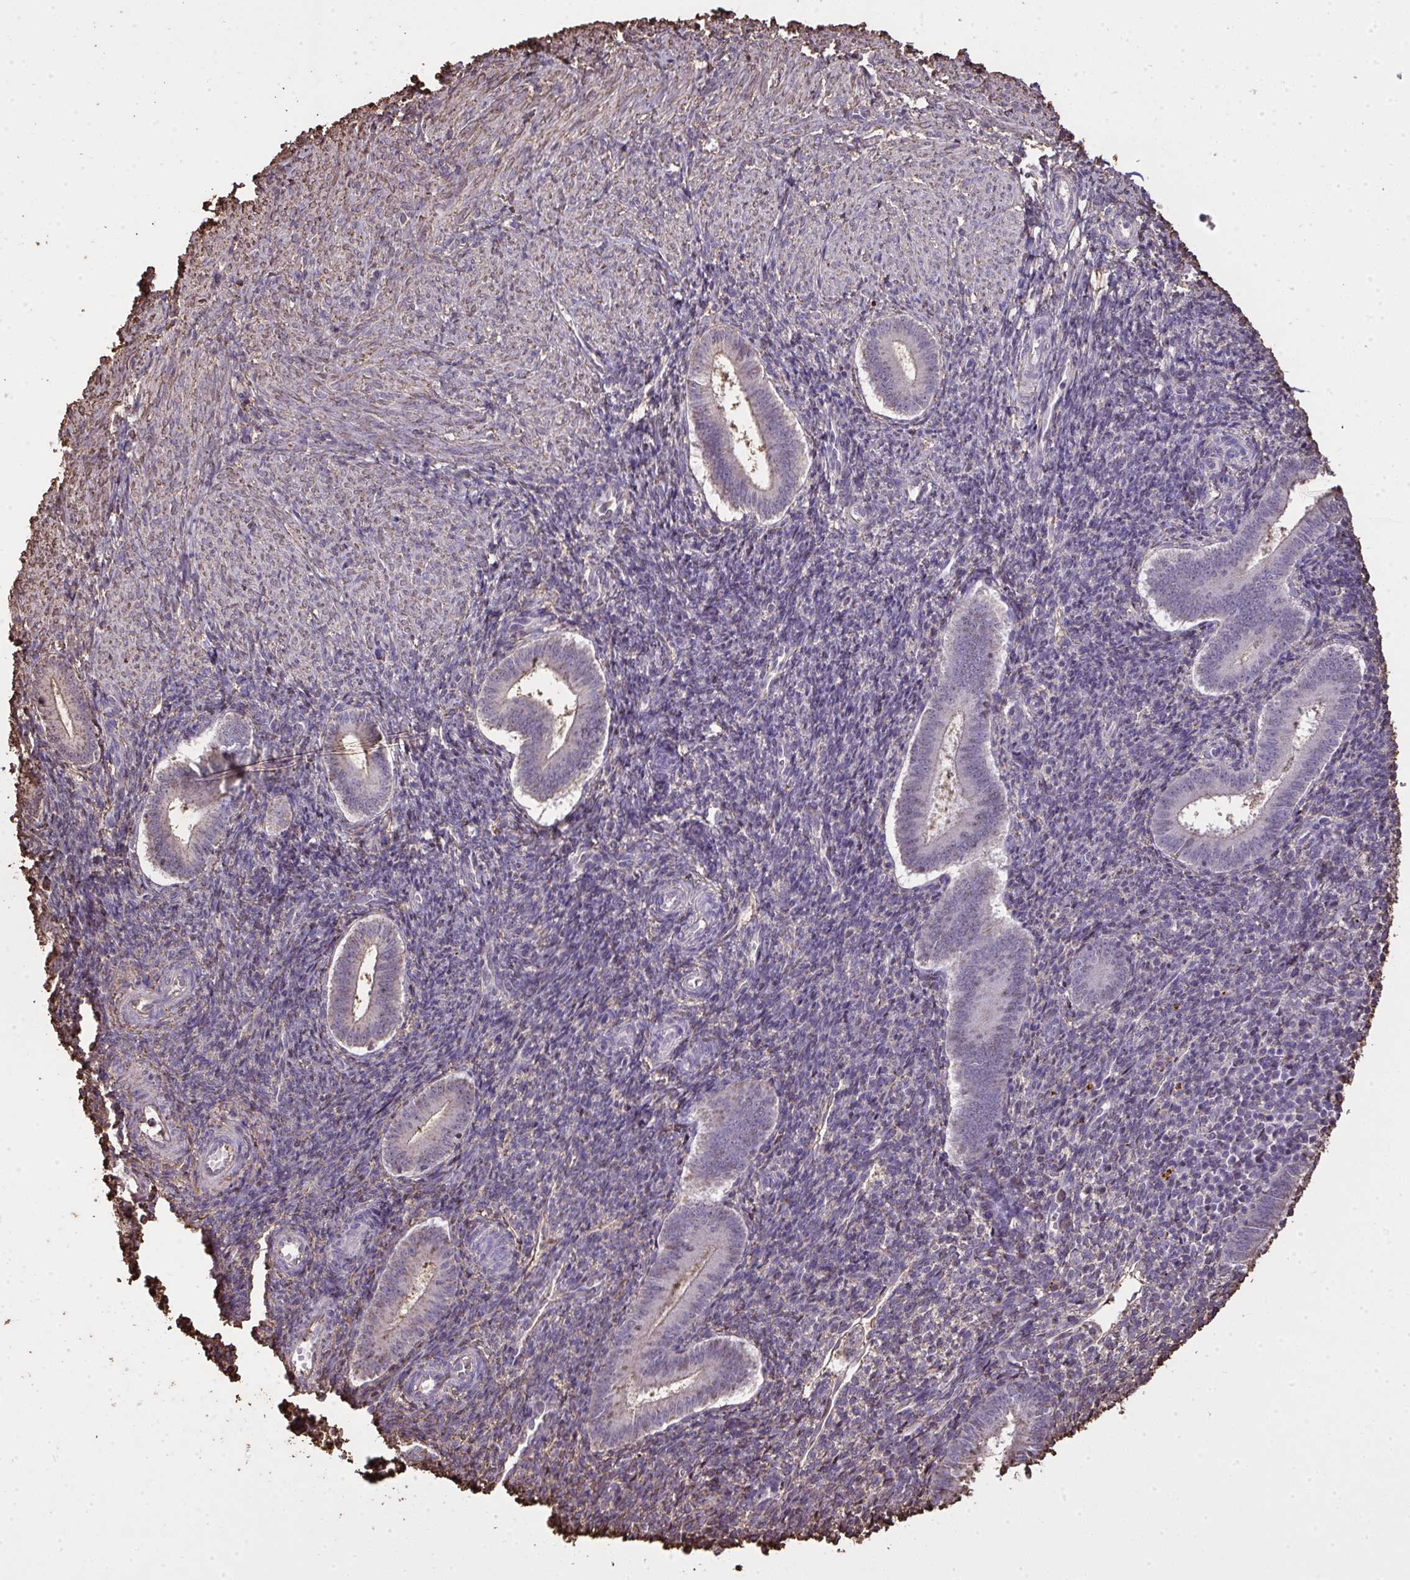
{"staining": {"intensity": "negative", "quantity": "none", "location": "none"}, "tissue": "endometrium", "cell_type": "Cells in endometrial stroma", "image_type": "normal", "snomed": [{"axis": "morphology", "description": "Normal tissue, NOS"}, {"axis": "topography", "description": "Endometrium"}], "caption": "IHC image of benign endometrium stained for a protein (brown), which reveals no staining in cells in endometrial stroma.", "gene": "ANXA5", "patient": {"sex": "female", "age": 25}}